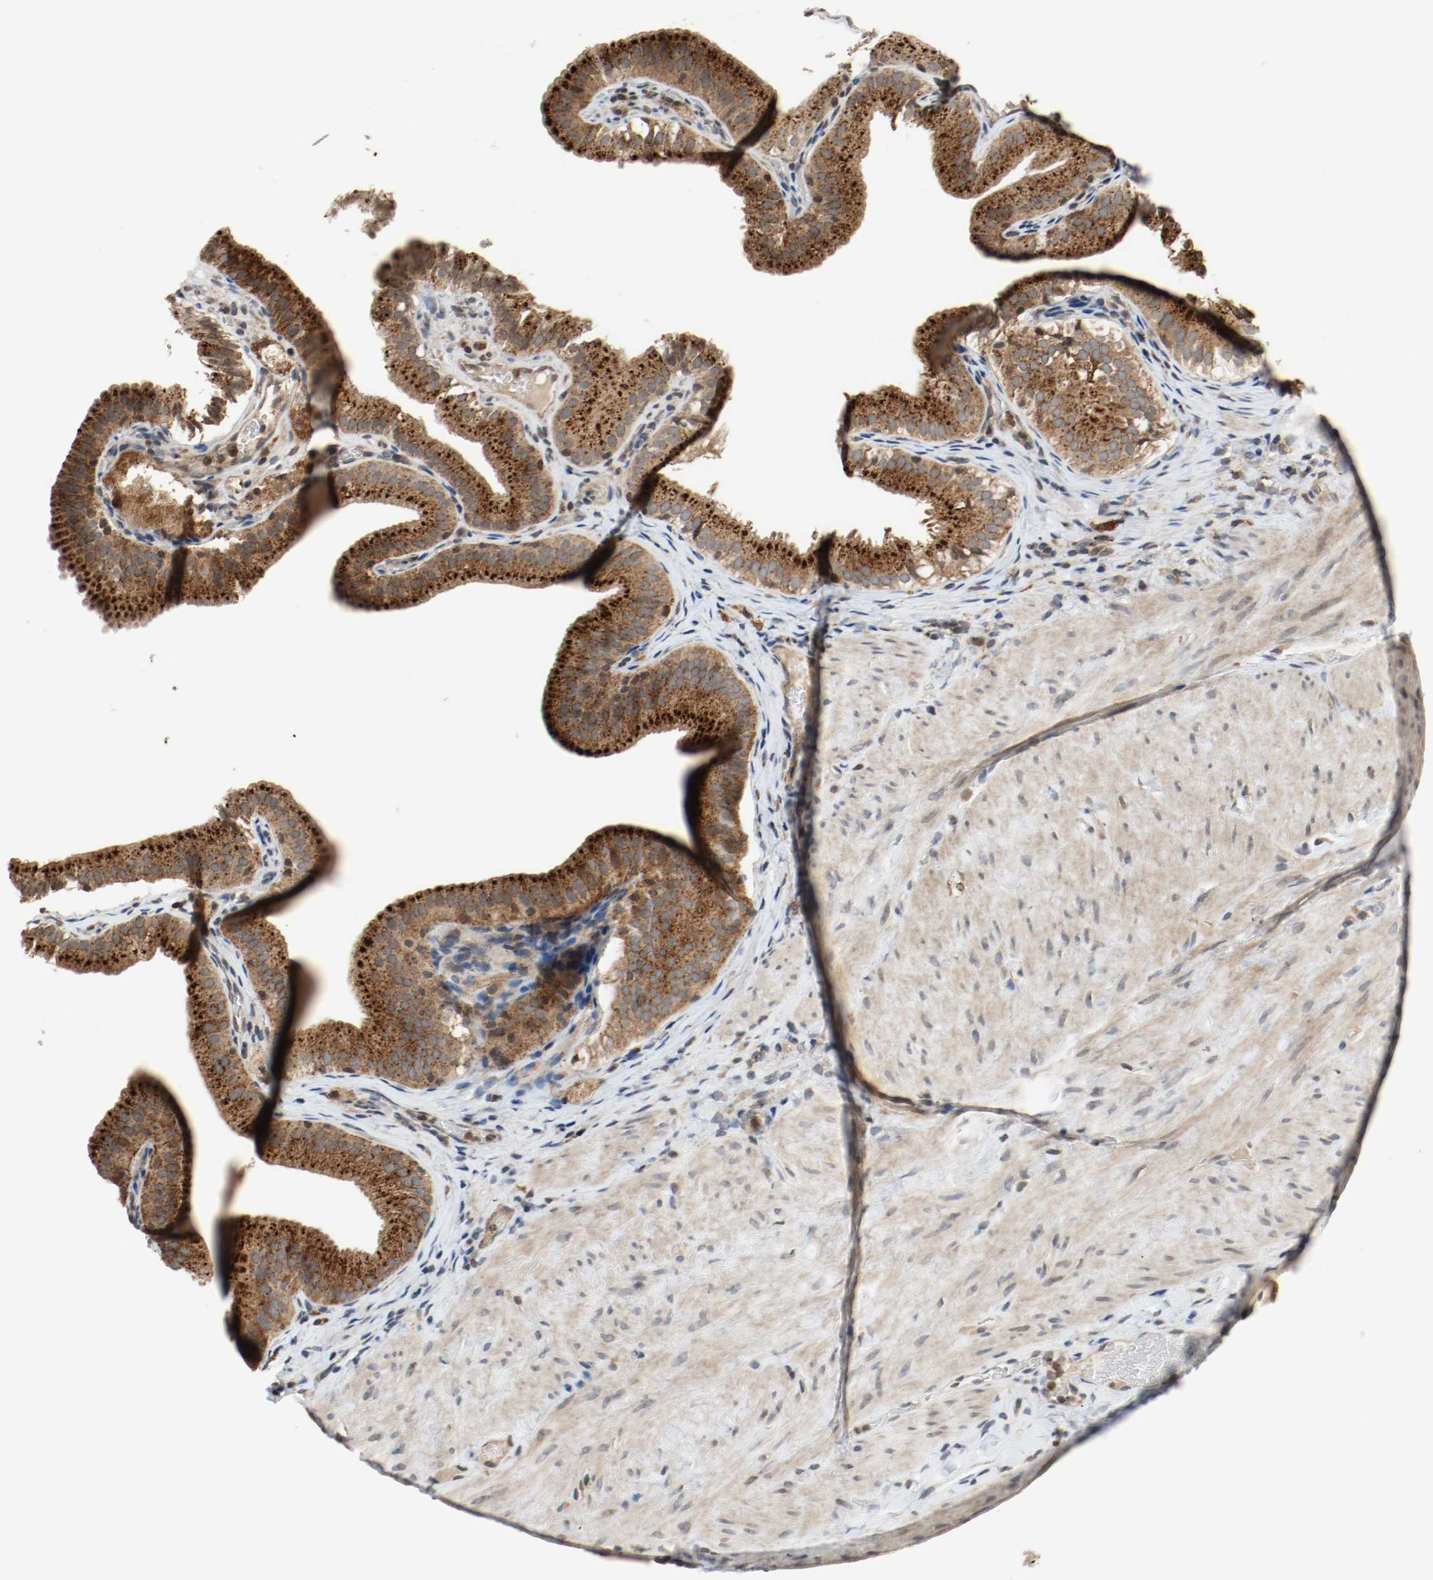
{"staining": {"intensity": "strong", "quantity": ">75%", "location": "cytoplasmic/membranous"}, "tissue": "gallbladder", "cell_type": "Glandular cells", "image_type": "normal", "snomed": [{"axis": "morphology", "description": "Normal tissue, NOS"}, {"axis": "topography", "description": "Gallbladder"}], "caption": "Normal gallbladder displays strong cytoplasmic/membranous expression in approximately >75% of glandular cells, visualized by immunohistochemistry. The protein of interest is stained brown, and the nuclei are stained in blue (DAB IHC with brightfield microscopy, high magnification).", "gene": "LAMP2", "patient": {"sex": "female", "age": 24}}